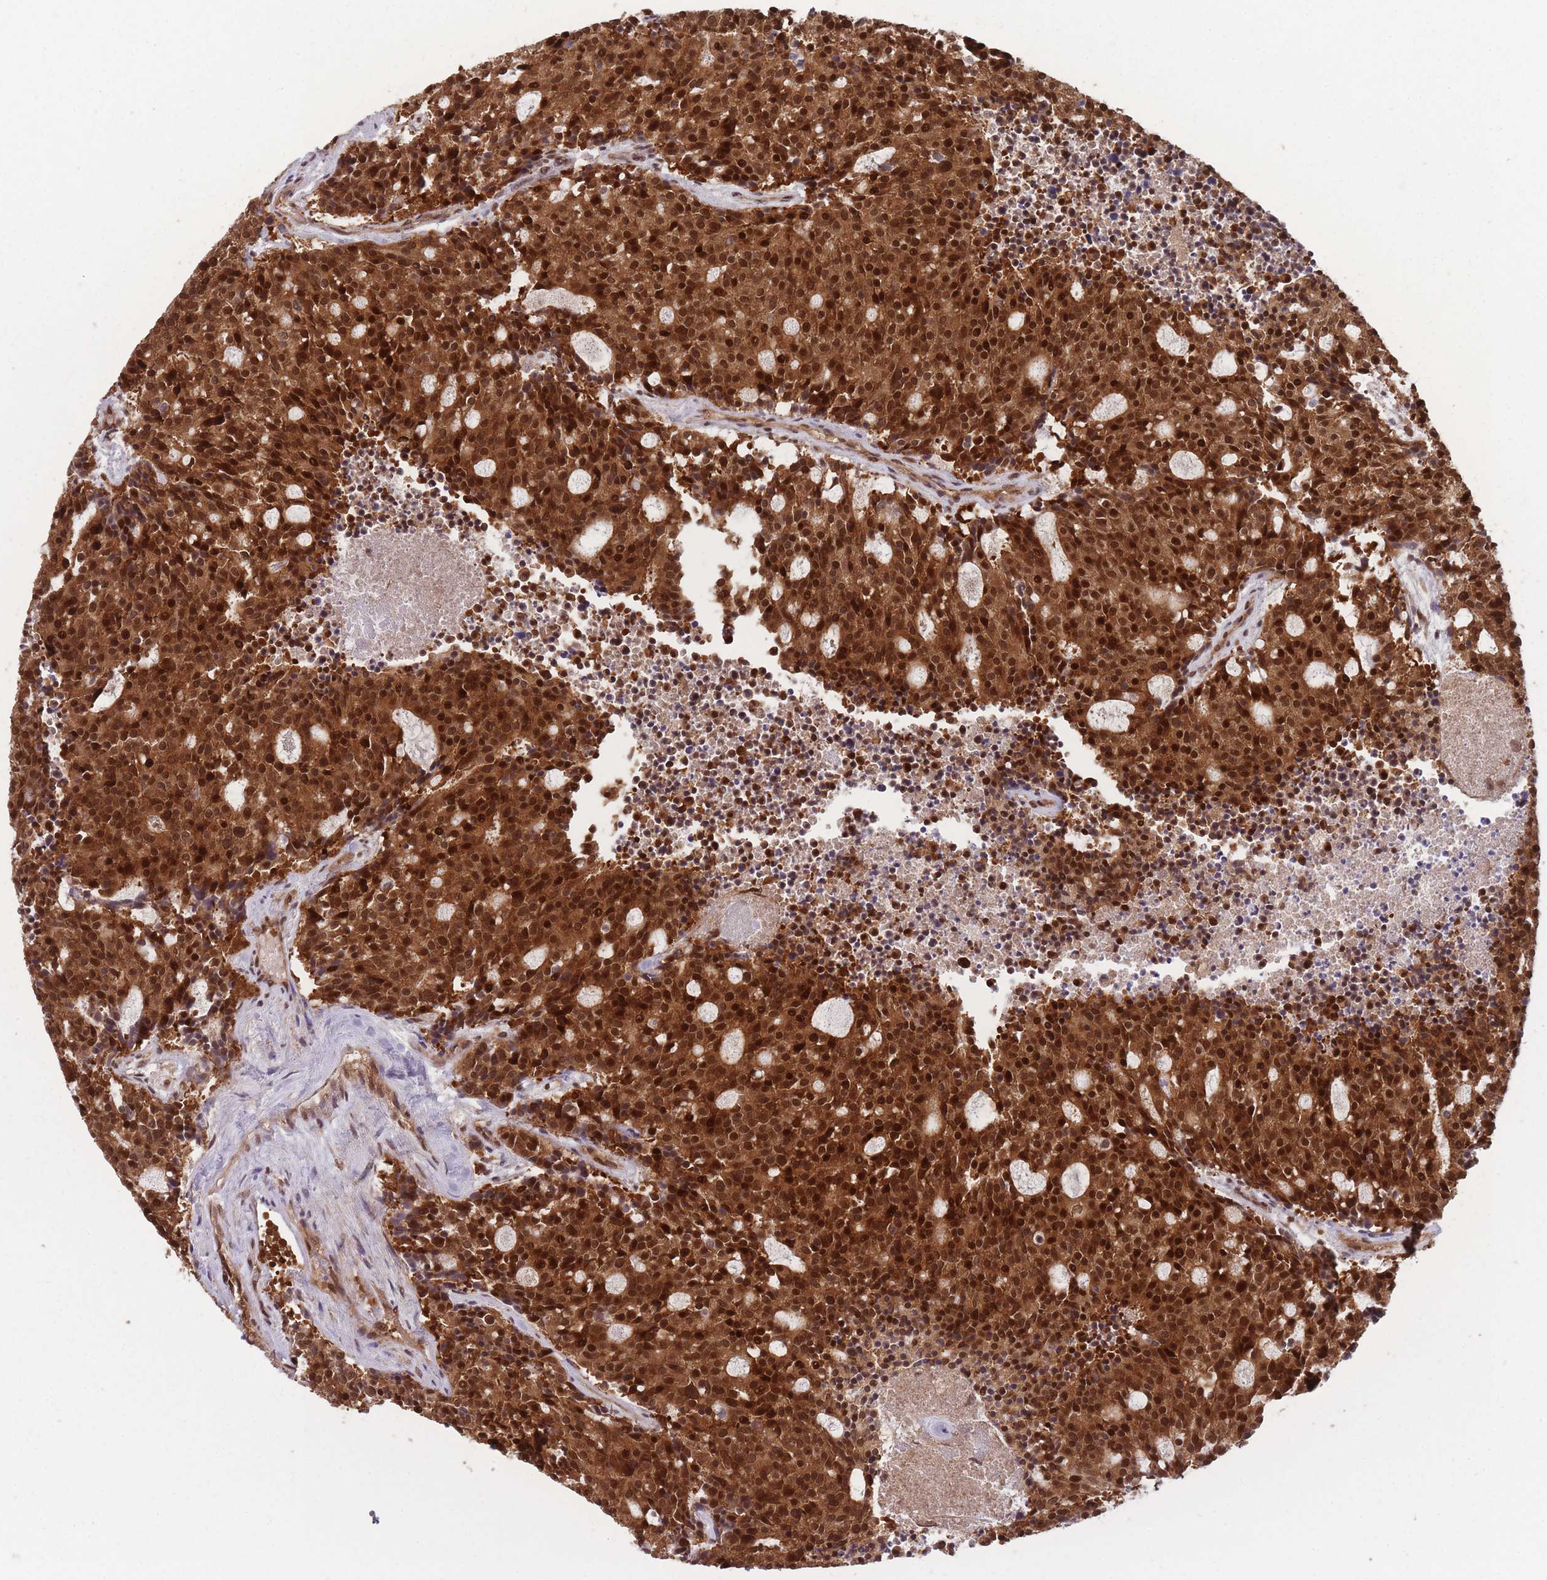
{"staining": {"intensity": "strong", "quantity": ">75%", "location": "cytoplasmic/membranous,nuclear"}, "tissue": "carcinoid", "cell_type": "Tumor cells", "image_type": "cancer", "snomed": [{"axis": "morphology", "description": "Carcinoid, malignant, NOS"}, {"axis": "topography", "description": "Pancreas"}], "caption": "An image of malignant carcinoid stained for a protein shows strong cytoplasmic/membranous and nuclear brown staining in tumor cells. (DAB IHC with brightfield microscopy, high magnification).", "gene": "PPP6R3", "patient": {"sex": "female", "age": 54}}